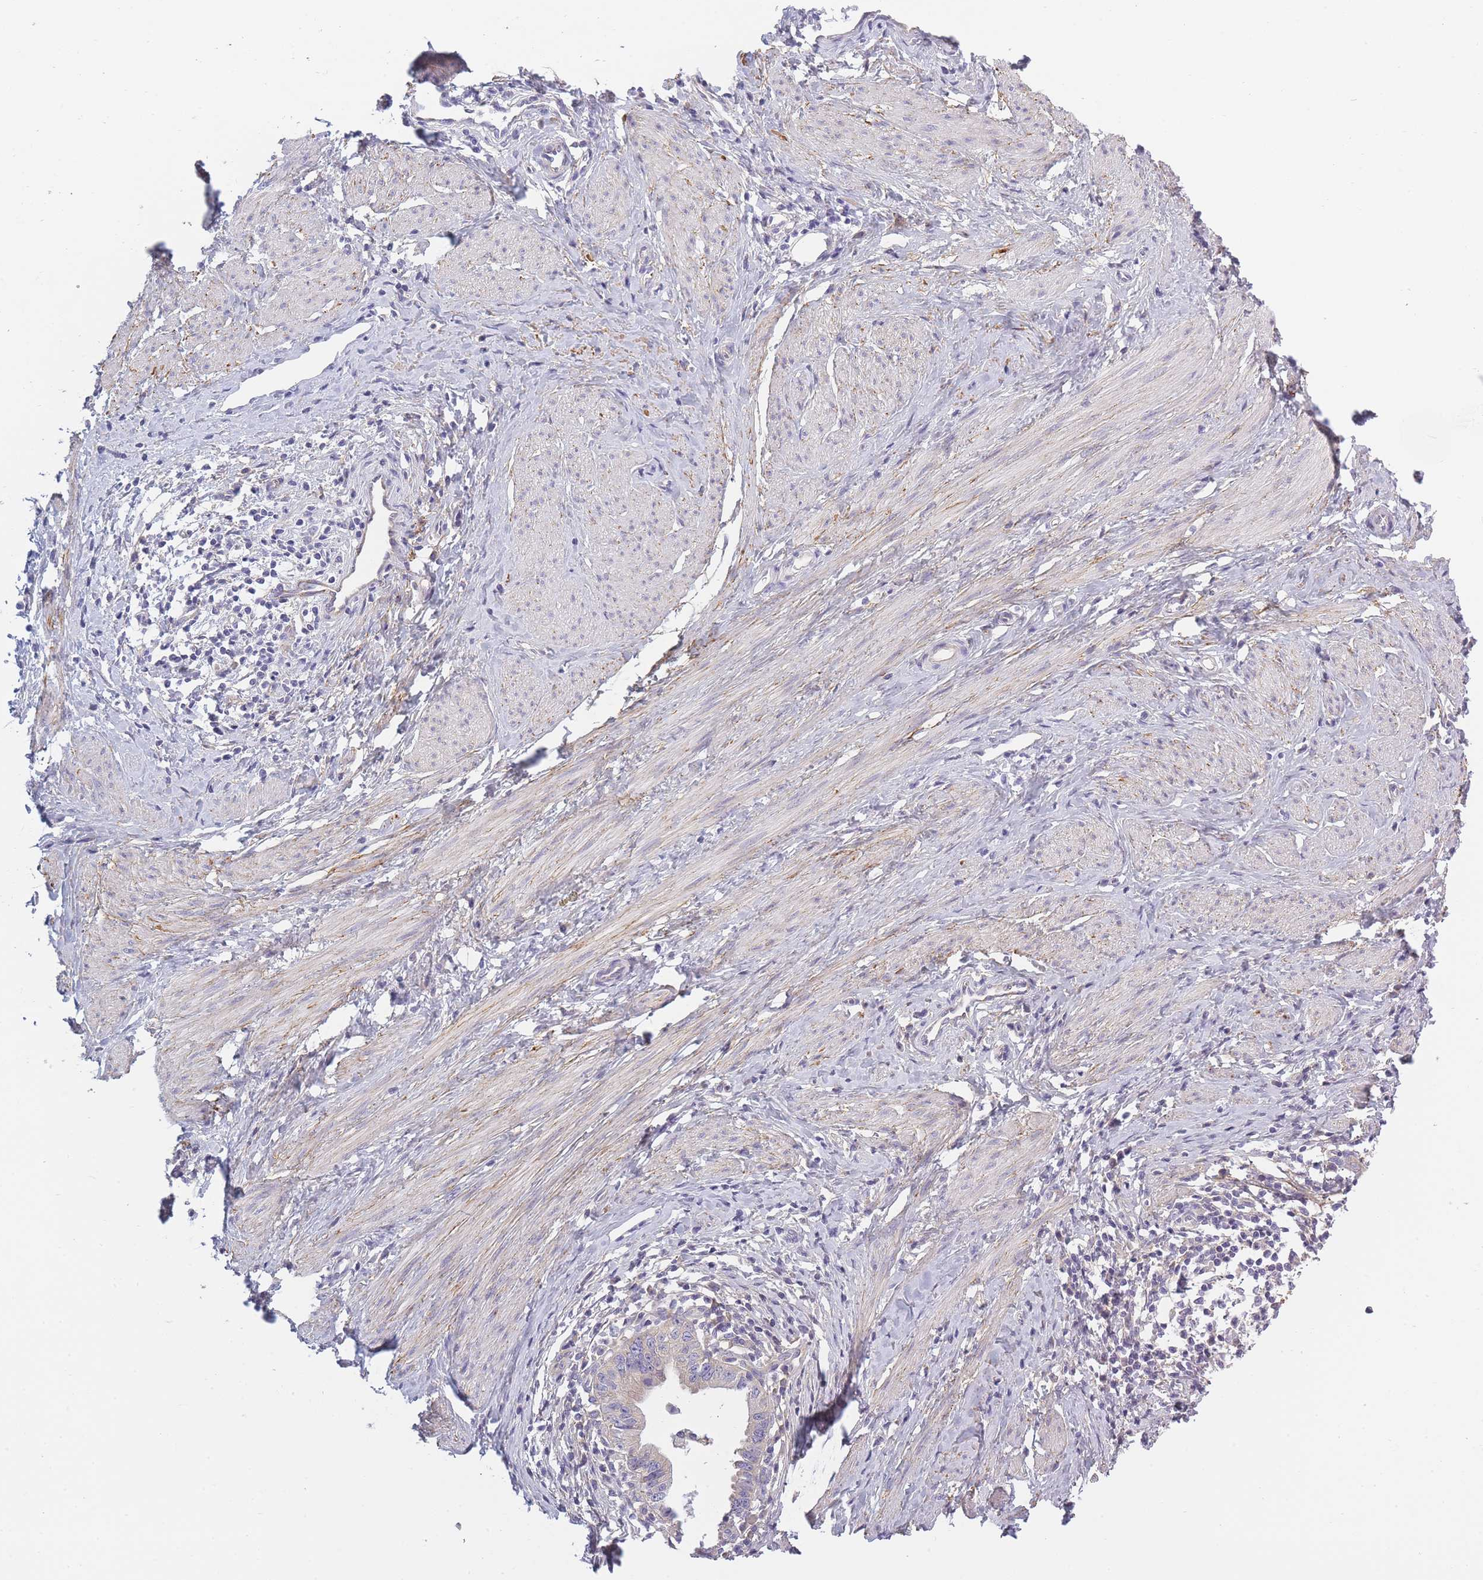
{"staining": {"intensity": "negative", "quantity": "none", "location": "none"}, "tissue": "cervical cancer", "cell_type": "Tumor cells", "image_type": "cancer", "snomed": [{"axis": "morphology", "description": "Adenocarcinoma, NOS"}, {"axis": "topography", "description": "Cervix"}], "caption": "Protein analysis of cervical cancer exhibits no significant positivity in tumor cells.", "gene": "AP3M2", "patient": {"sex": "female", "age": 36}}